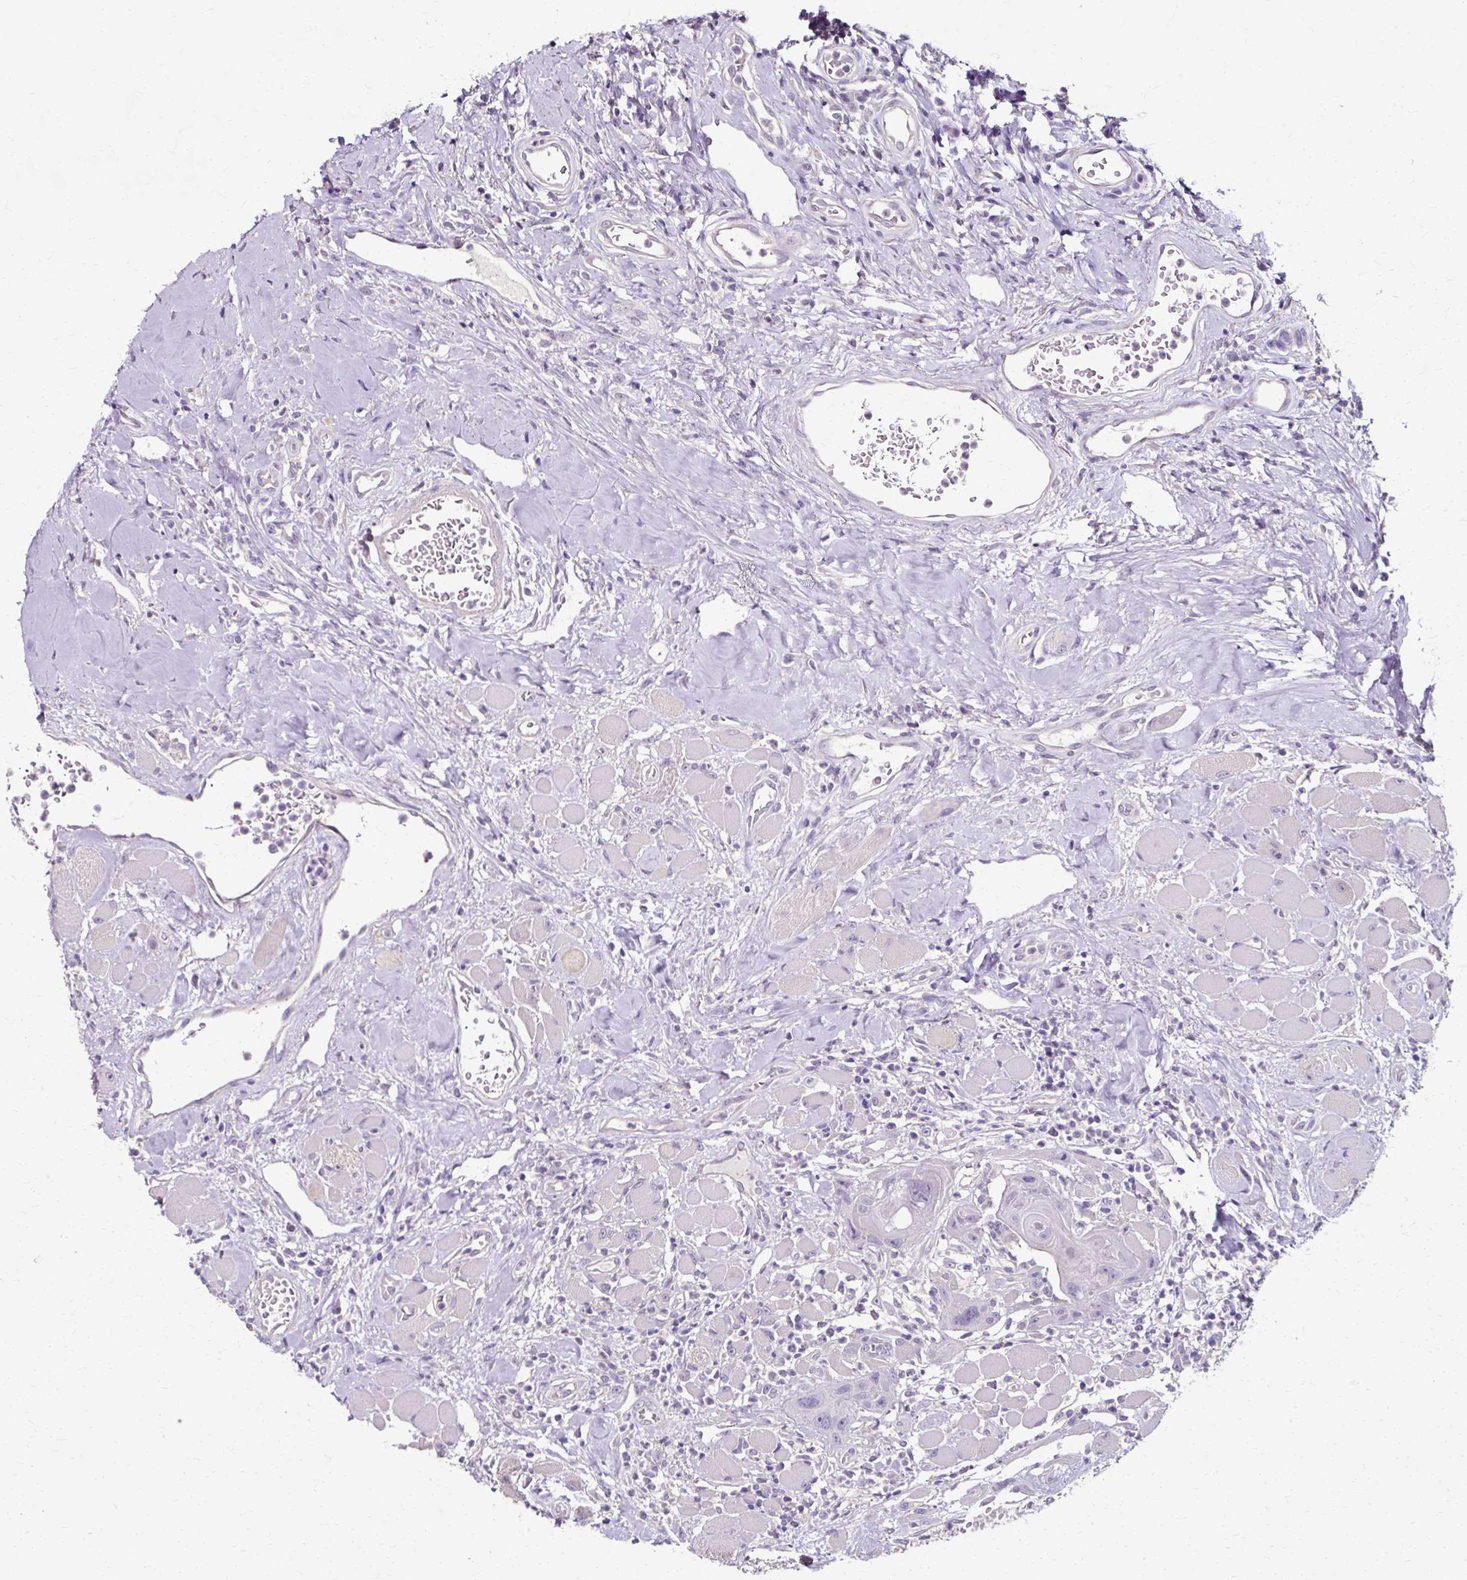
{"staining": {"intensity": "negative", "quantity": "none", "location": "none"}, "tissue": "head and neck cancer", "cell_type": "Tumor cells", "image_type": "cancer", "snomed": [{"axis": "morphology", "description": "Squamous cell carcinoma, NOS"}, {"axis": "topography", "description": "Head-Neck"}], "caption": "DAB immunohistochemical staining of human head and neck cancer (squamous cell carcinoma) exhibits no significant expression in tumor cells.", "gene": "KLHL24", "patient": {"sex": "female", "age": 59}}